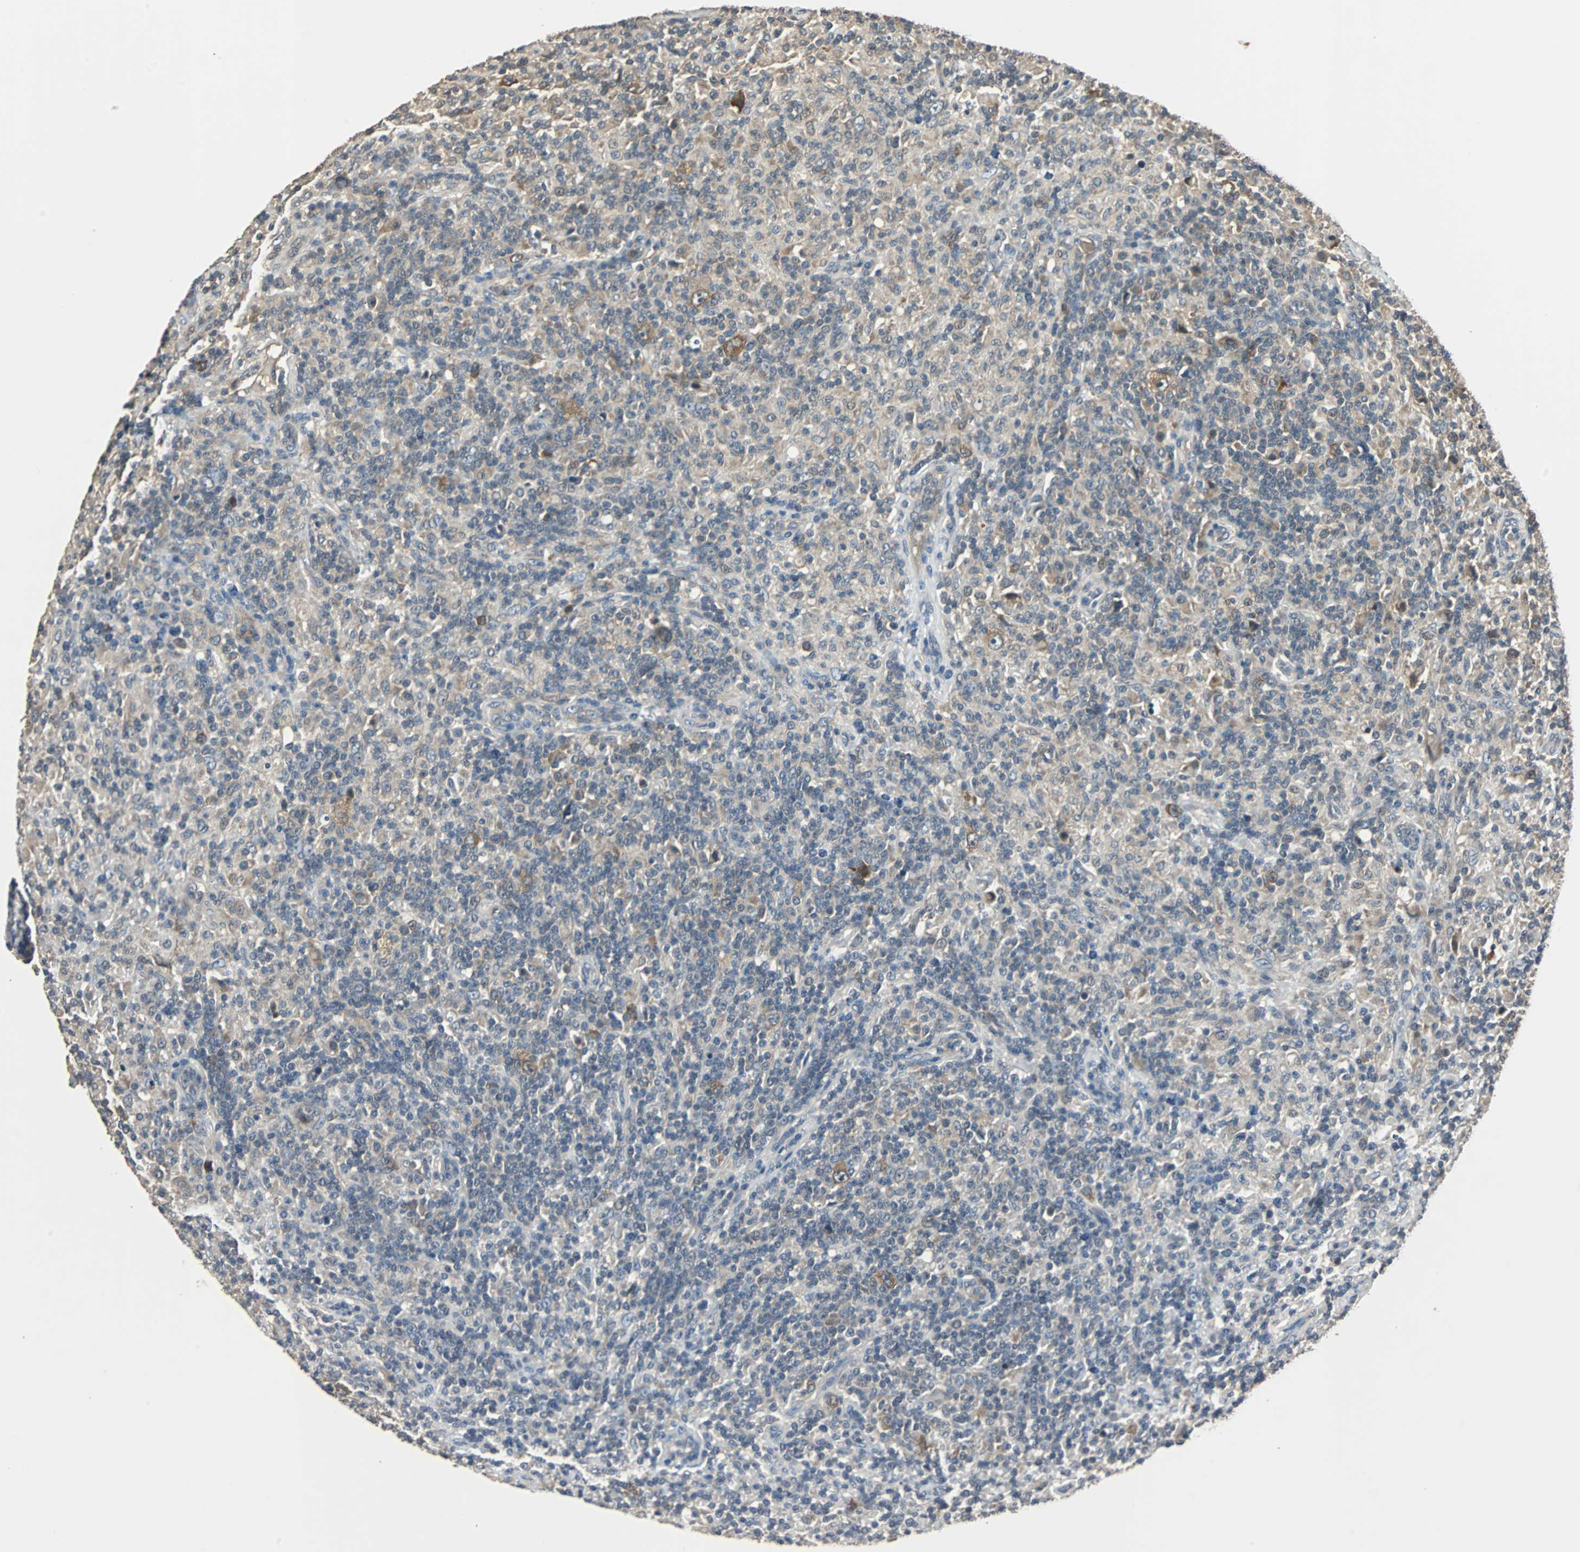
{"staining": {"intensity": "moderate", "quantity": ">75%", "location": "cytoplasmic/membranous"}, "tissue": "lymphoma", "cell_type": "Tumor cells", "image_type": "cancer", "snomed": [{"axis": "morphology", "description": "Hodgkin's disease, NOS"}, {"axis": "topography", "description": "Lymph node"}], "caption": "Human lymphoma stained with a brown dye displays moderate cytoplasmic/membranous positive positivity in about >75% of tumor cells.", "gene": "ABHD2", "patient": {"sex": "male", "age": 70}}